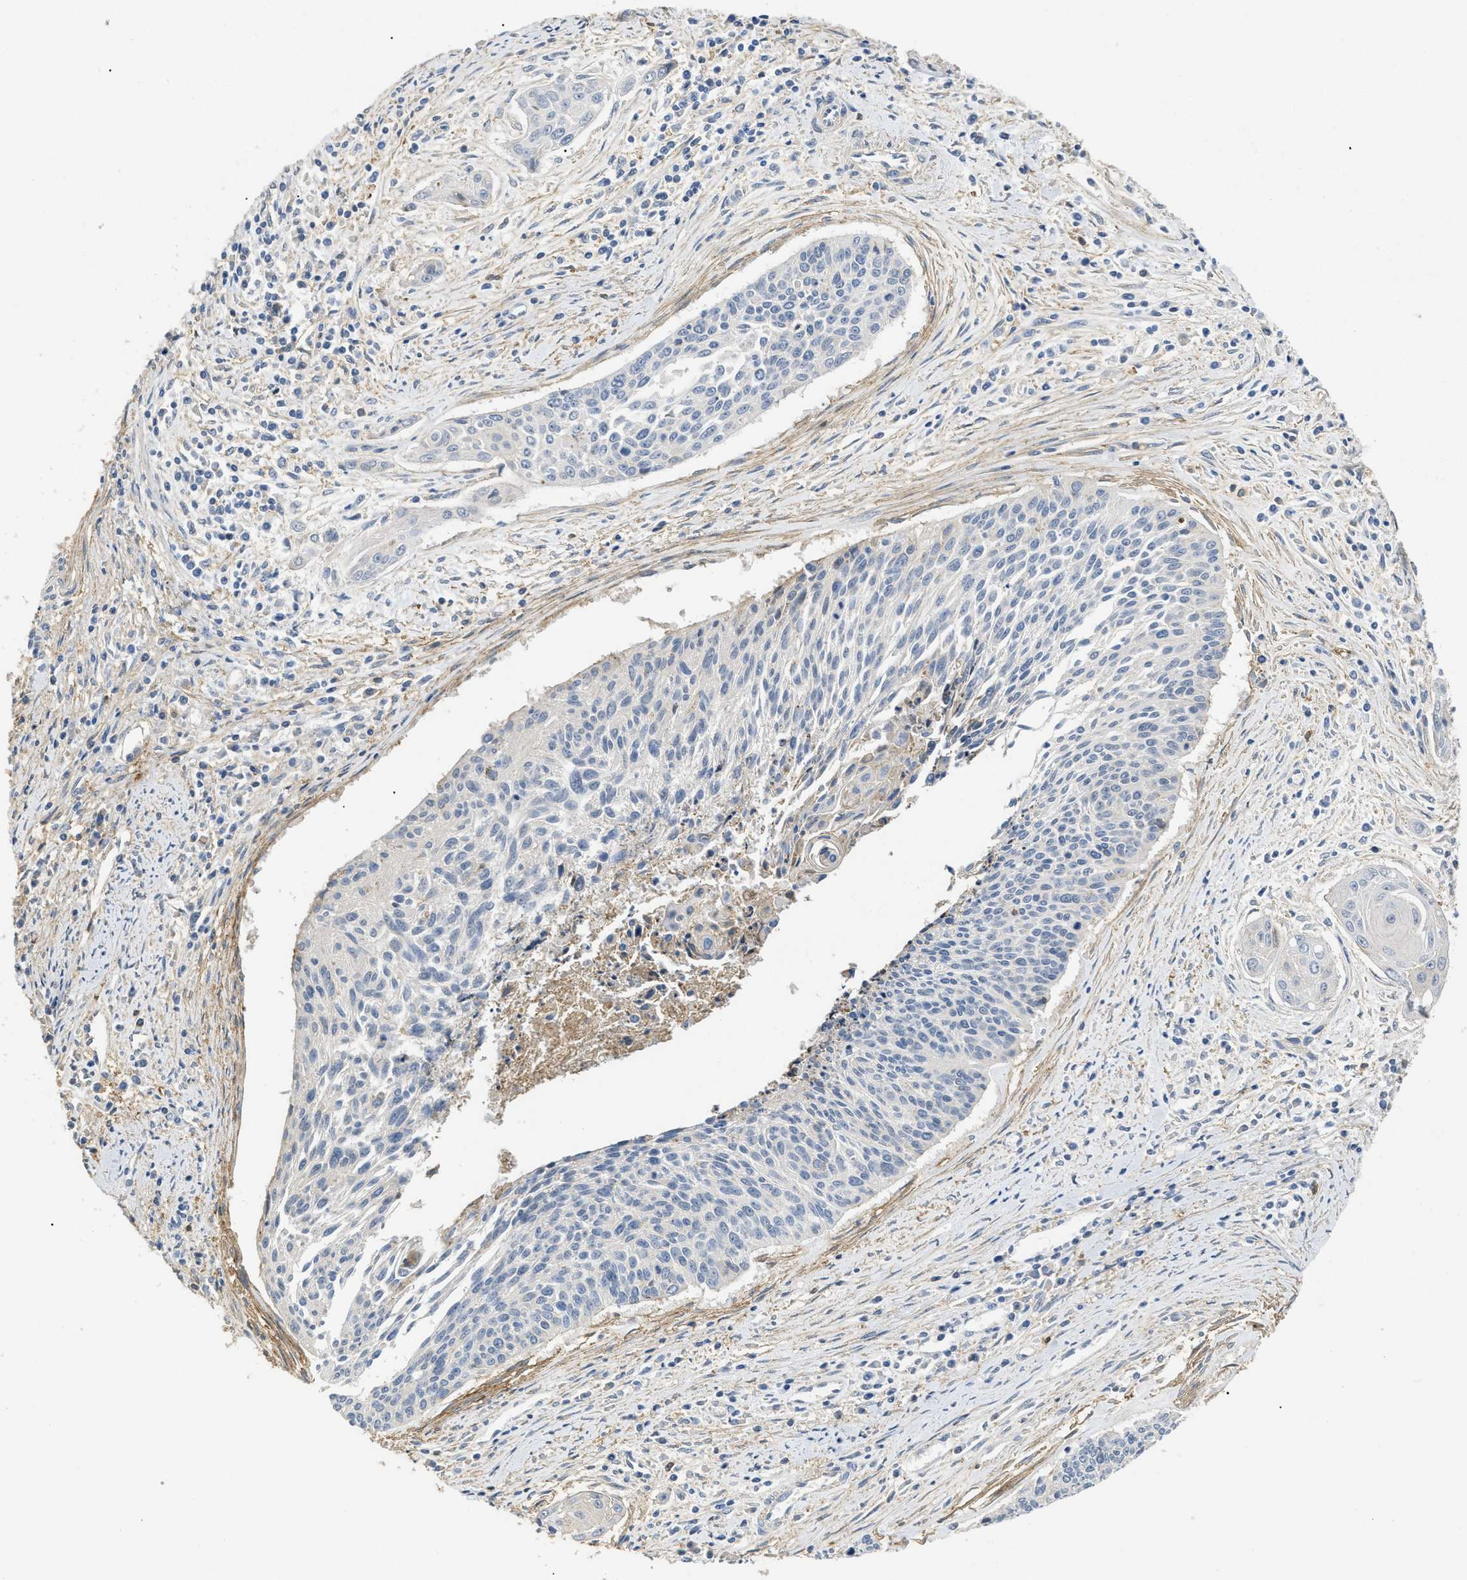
{"staining": {"intensity": "moderate", "quantity": "<25%", "location": "cytoplasmic/membranous"}, "tissue": "cervical cancer", "cell_type": "Tumor cells", "image_type": "cancer", "snomed": [{"axis": "morphology", "description": "Squamous cell carcinoma, NOS"}, {"axis": "topography", "description": "Cervix"}], "caption": "Immunohistochemical staining of cervical cancer (squamous cell carcinoma) exhibits moderate cytoplasmic/membranous protein positivity in approximately <25% of tumor cells.", "gene": "ANXA4", "patient": {"sex": "female", "age": 55}}